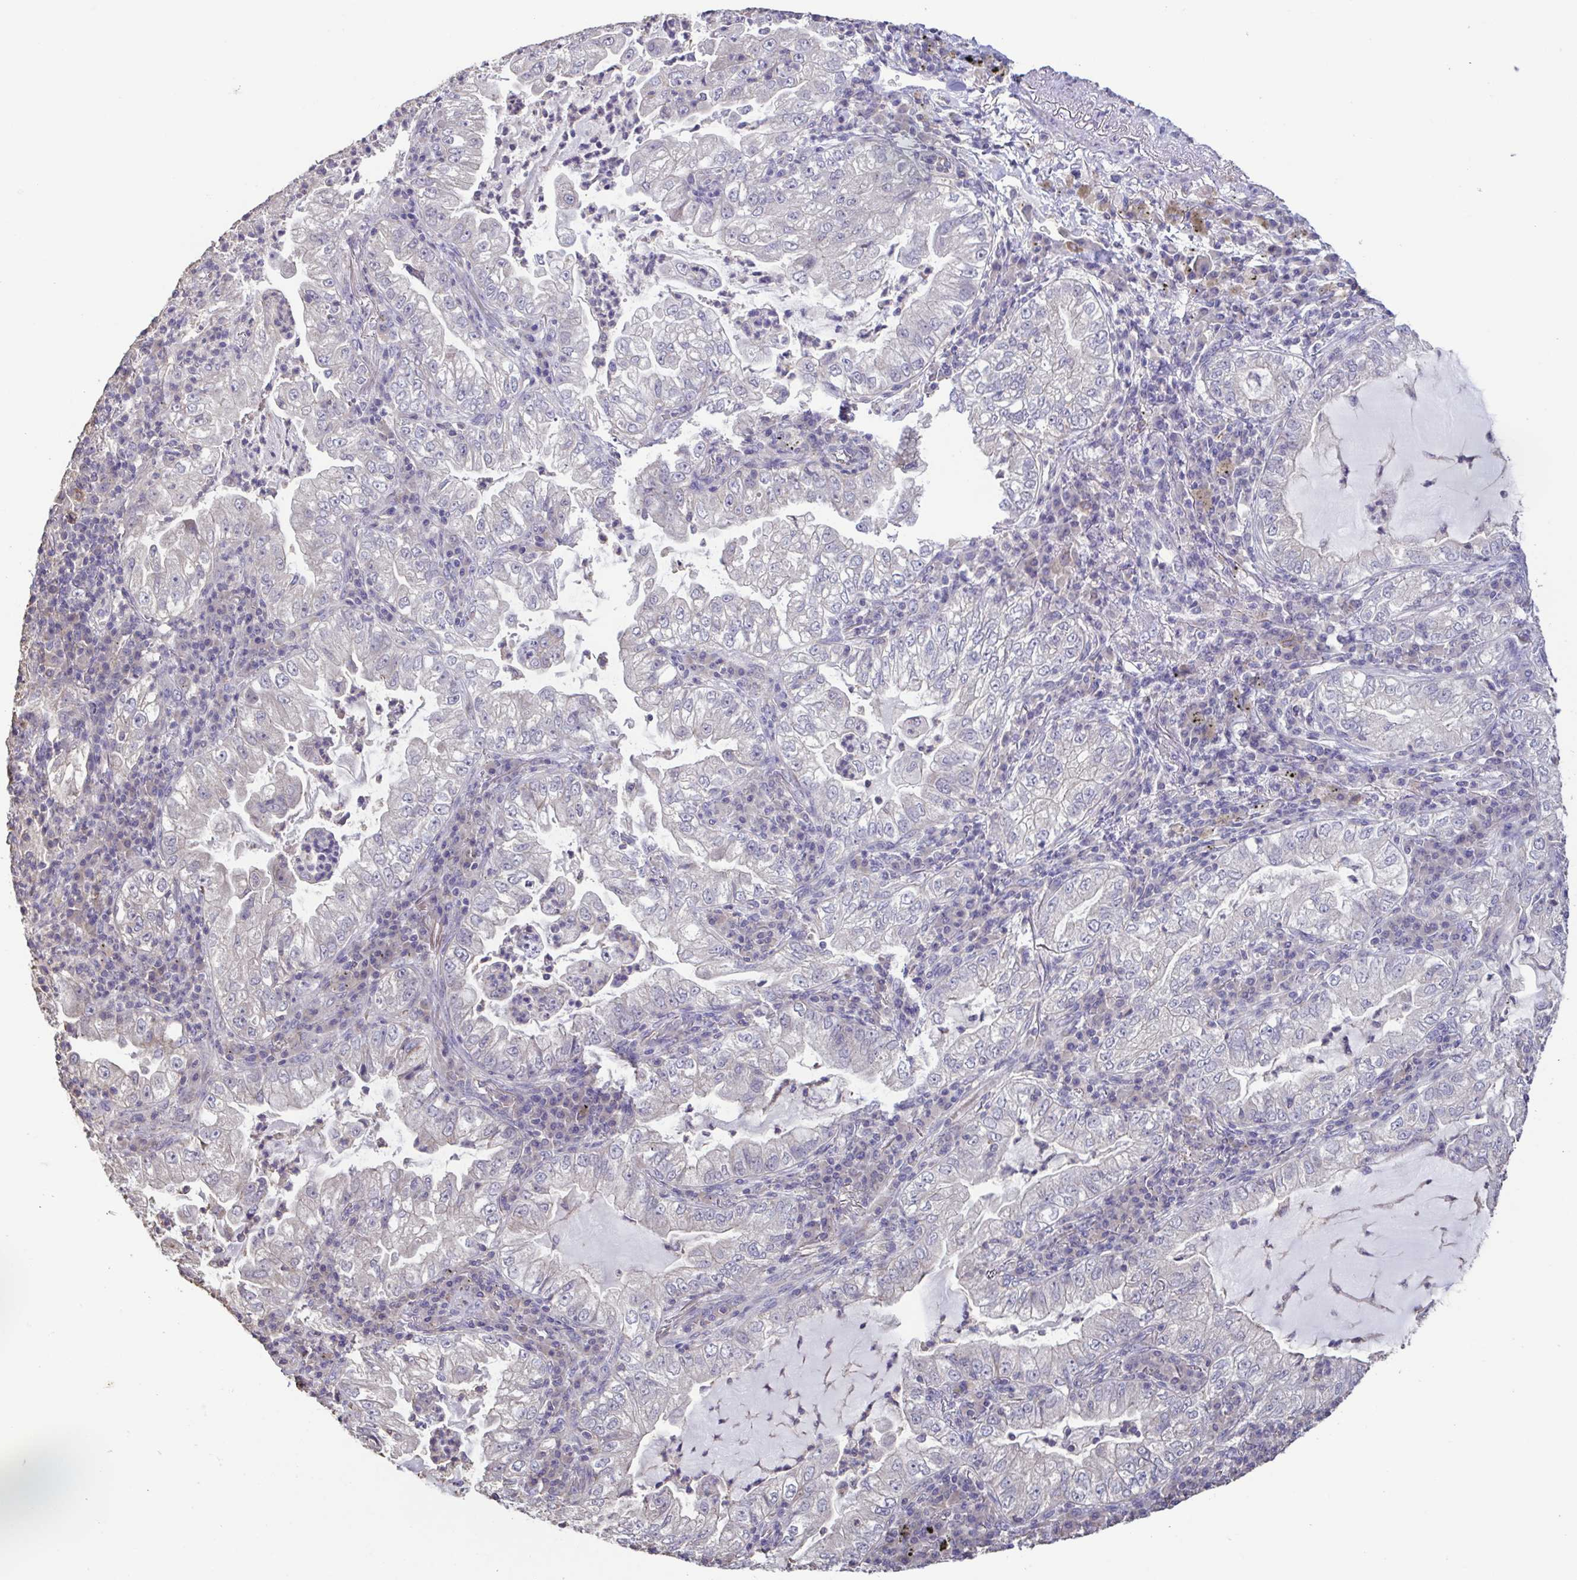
{"staining": {"intensity": "negative", "quantity": "none", "location": "none"}, "tissue": "lung cancer", "cell_type": "Tumor cells", "image_type": "cancer", "snomed": [{"axis": "morphology", "description": "Adenocarcinoma, NOS"}, {"axis": "topography", "description": "Lung"}], "caption": "DAB (3,3'-diaminobenzidine) immunohistochemical staining of lung cancer reveals no significant expression in tumor cells.", "gene": "ACTRT2", "patient": {"sex": "female", "age": 73}}